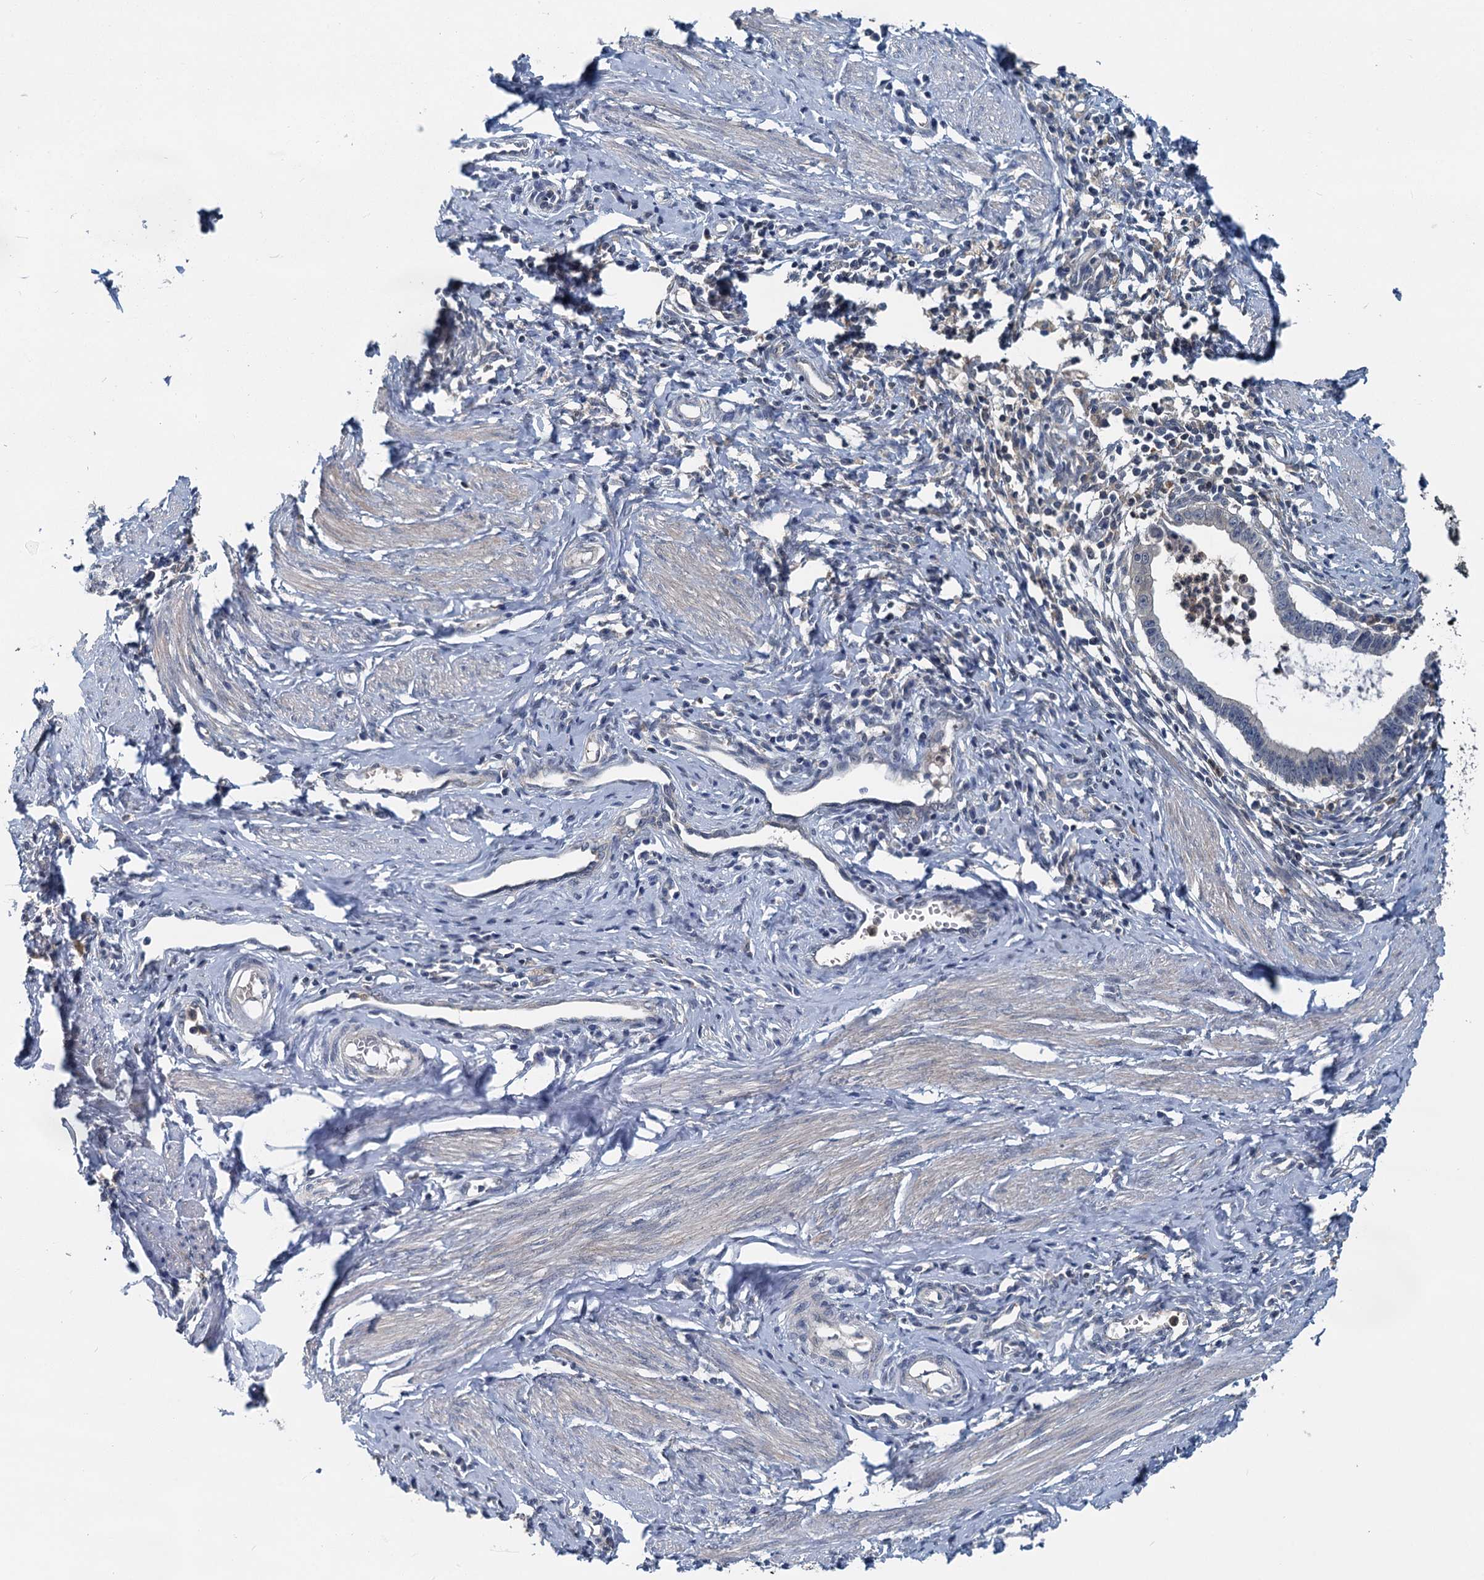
{"staining": {"intensity": "negative", "quantity": "none", "location": "none"}, "tissue": "cervical cancer", "cell_type": "Tumor cells", "image_type": "cancer", "snomed": [{"axis": "morphology", "description": "Adenocarcinoma, NOS"}, {"axis": "topography", "description": "Cervix"}], "caption": "This photomicrograph is of cervical cancer (adenocarcinoma) stained with IHC to label a protein in brown with the nuclei are counter-stained blue. There is no staining in tumor cells.", "gene": "GCLM", "patient": {"sex": "female", "age": 36}}